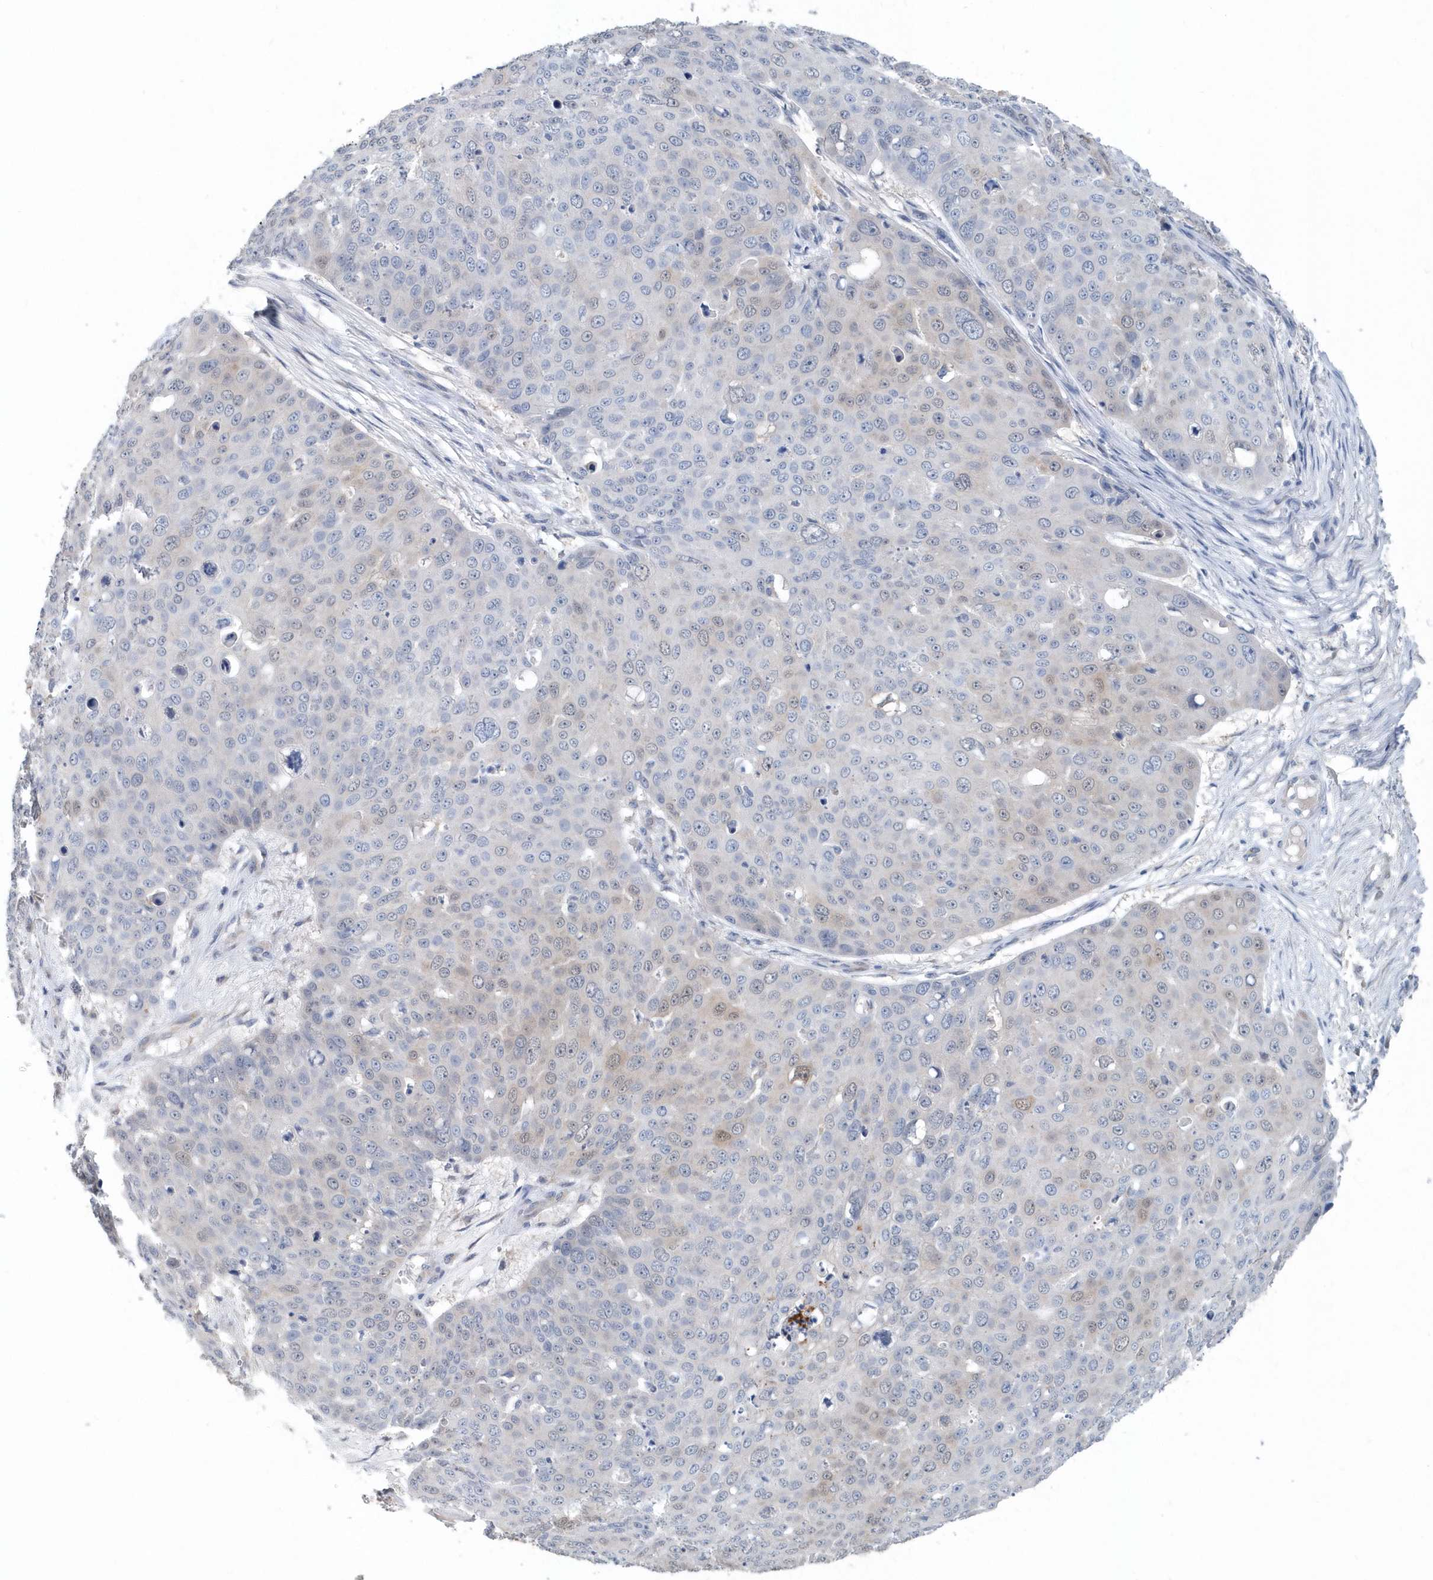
{"staining": {"intensity": "negative", "quantity": "none", "location": "none"}, "tissue": "skin cancer", "cell_type": "Tumor cells", "image_type": "cancer", "snomed": [{"axis": "morphology", "description": "Squamous cell carcinoma, NOS"}, {"axis": "topography", "description": "Skin"}], "caption": "Tumor cells are negative for protein expression in human skin cancer (squamous cell carcinoma).", "gene": "PFN2", "patient": {"sex": "male", "age": 71}}